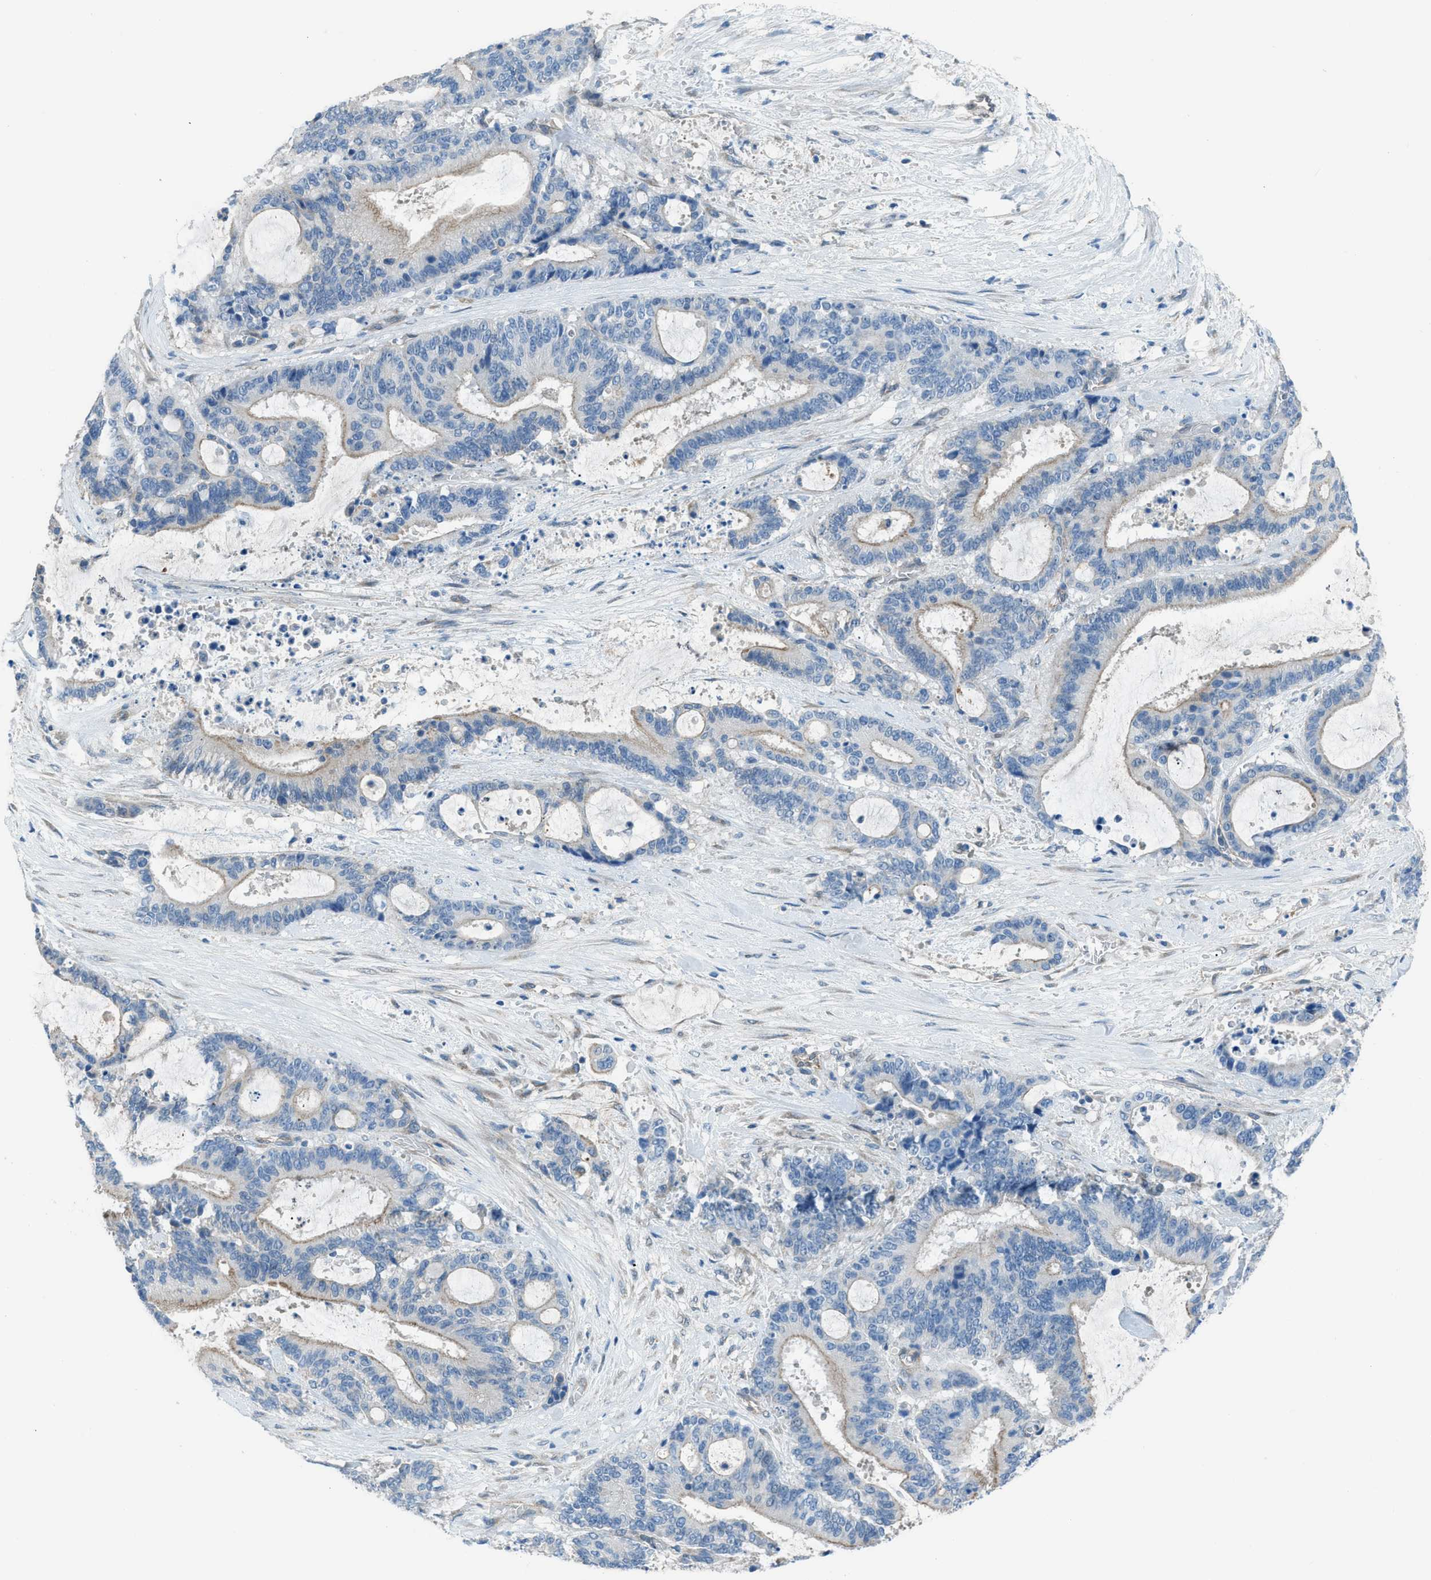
{"staining": {"intensity": "weak", "quantity": "25%-75%", "location": "cytoplasmic/membranous"}, "tissue": "liver cancer", "cell_type": "Tumor cells", "image_type": "cancer", "snomed": [{"axis": "morphology", "description": "Normal tissue, NOS"}, {"axis": "morphology", "description": "Cholangiocarcinoma"}, {"axis": "topography", "description": "Liver"}, {"axis": "topography", "description": "Peripheral nerve tissue"}], "caption": "The immunohistochemical stain shows weak cytoplasmic/membranous positivity in tumor cells of liver cholangiocarcinoma tissue.", "gene": "PRKN", "patient": {"sex": "female", "age": 73}}